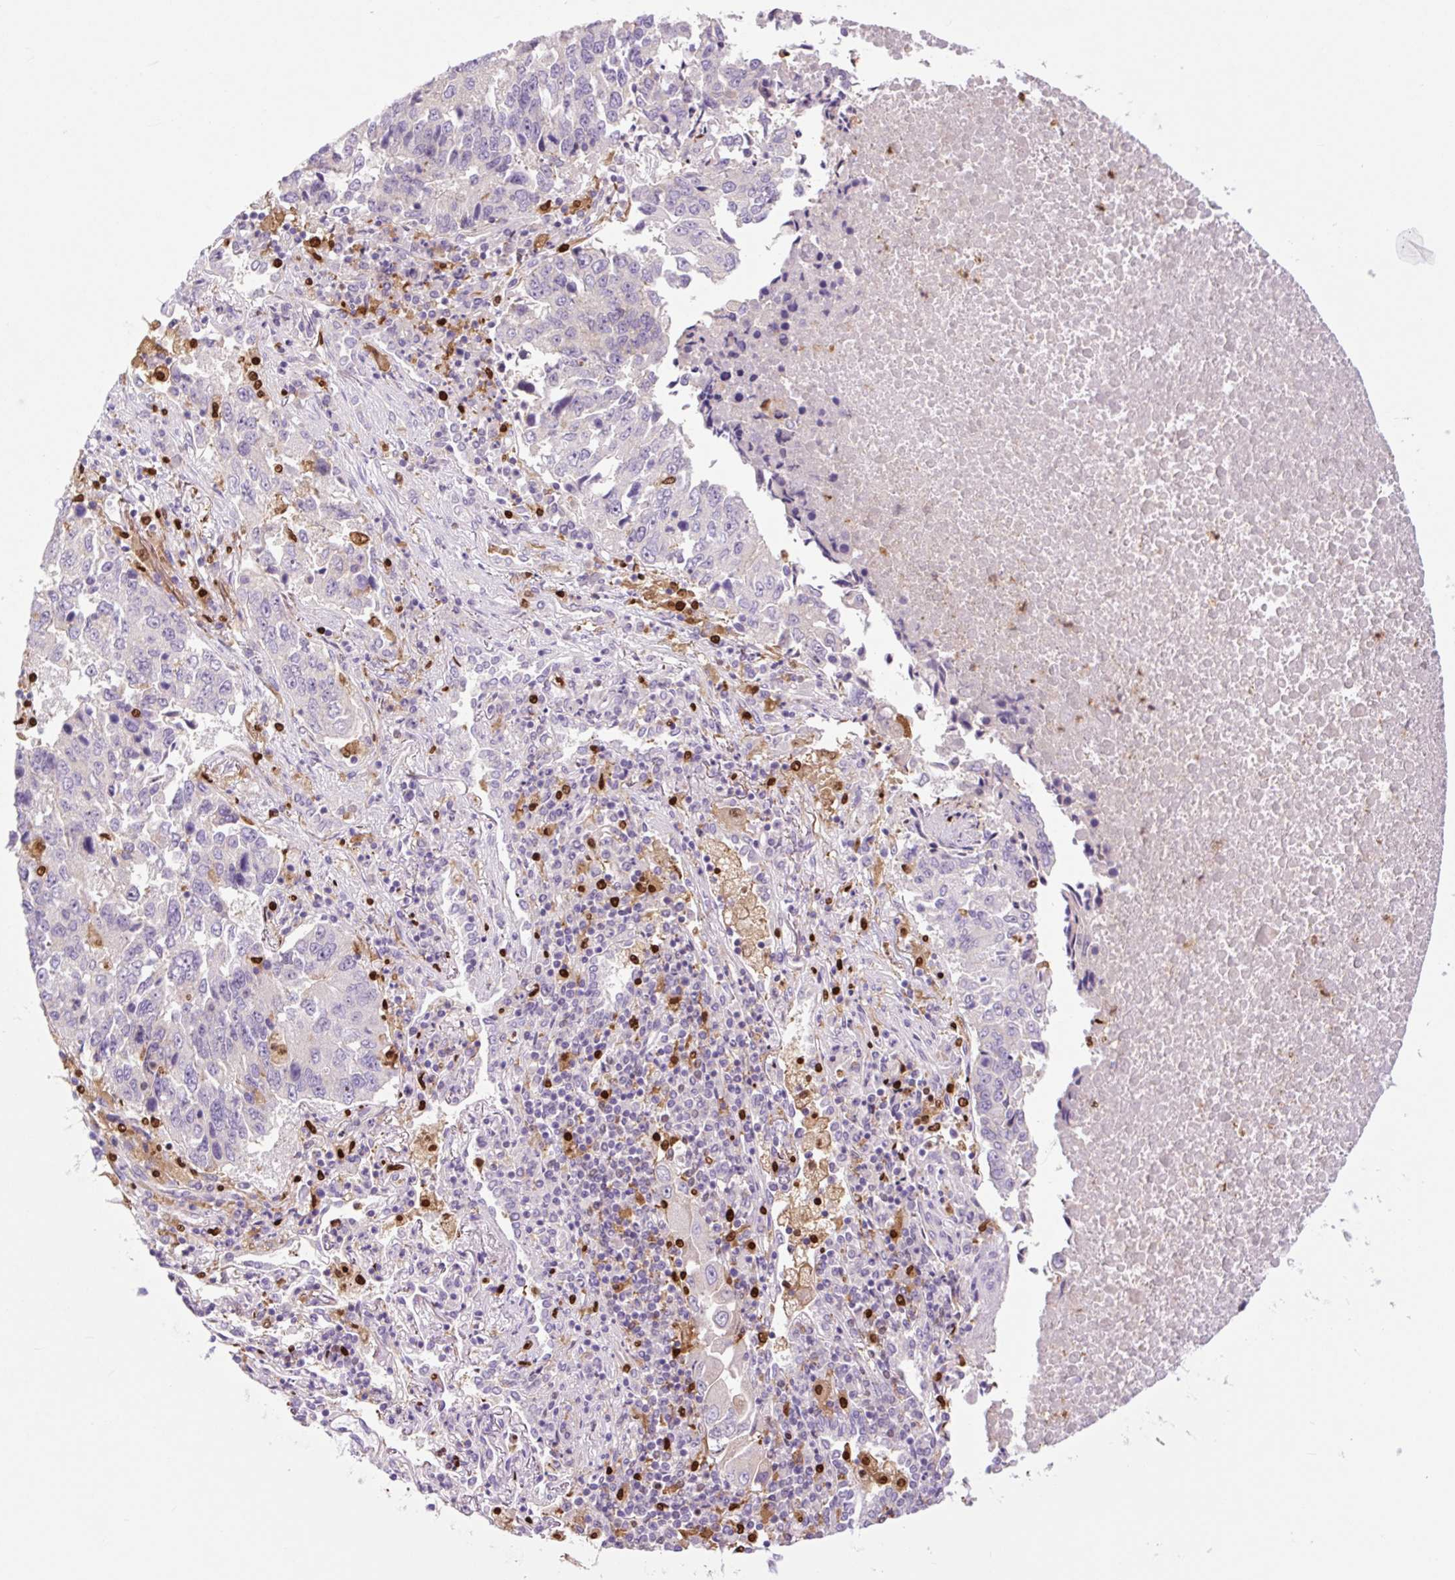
{"staining": {"intensity": "negative", "quantity": "none", "location": "none"}, "tissue": "lung cancer", "cell_type": "Tumor cells", "image_type": "cancer", "snomed": [{"axis": "morphology", "description": "Squamous cell carcinoma, NOS"}, {"axis": "topography", "description": "Lung"}], "caption": "Protein analysis of lung cancer displays no significant expression in tumor cells. The staining was performed using DAB (3,3'-diaminobenzidine) to visualize the protein expression in brown, while the nuclei were stained in blue with hematoxylin (Magnification: 20x).", "gene": "SPI1", "patient": {"sex": "female", "age": 66}}